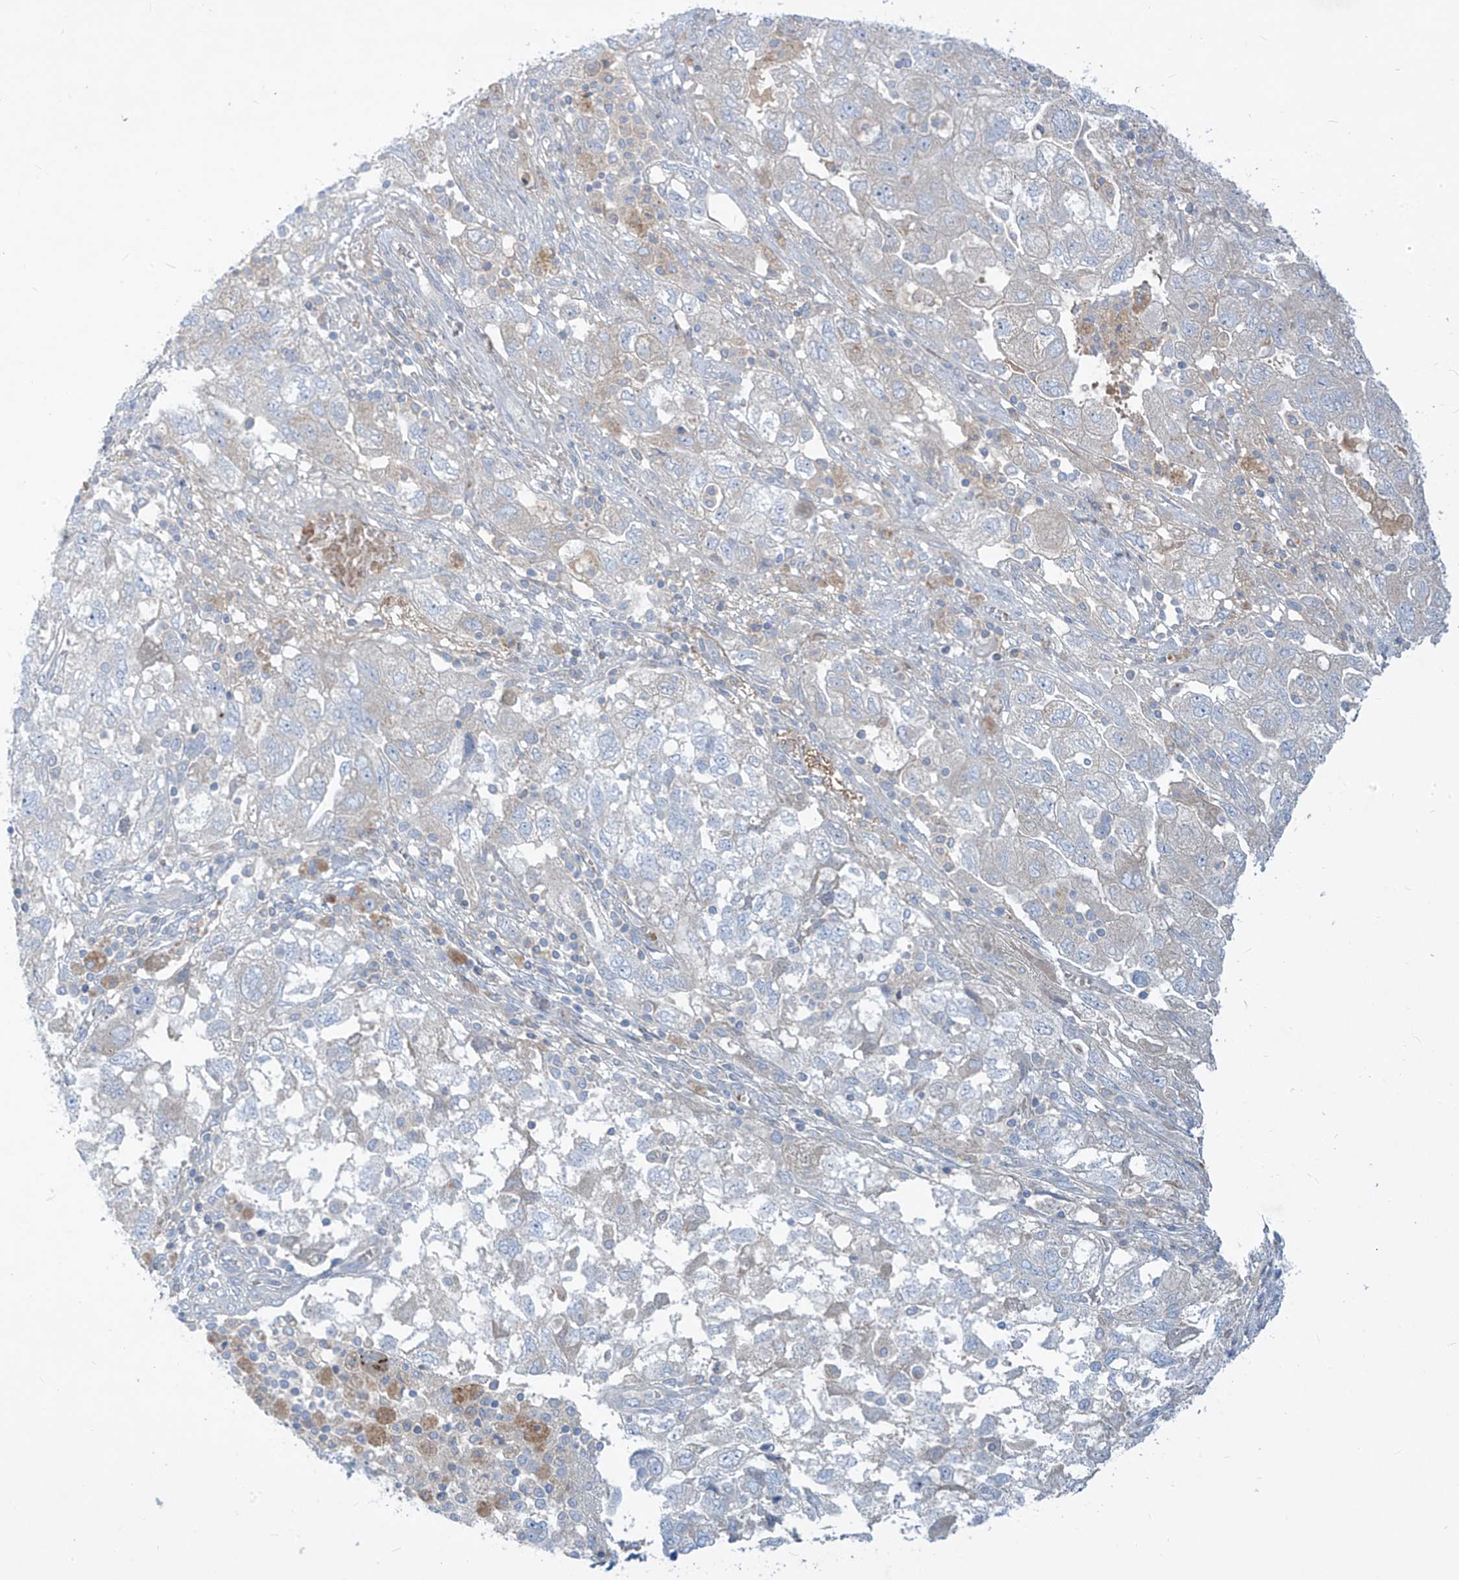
{"staining": {"intensity": "negative", "quantity": "none", "location": "none"}, "tissue": "ovarian cancer", "cell_type": "Tumor cells", "image_type": "cancer", "snomed": [{"axis": "morphology", "description": "Carcinoma, NOS"}, {"axis": "morphology", "description": "Cystadenocarcinoma, serous, NOS"}, {"axis": "topography", "description": "Ovary"}], "caption": "Tumor cells show no significant protein staining in carcinoma (ovarian).", "gene": "DGKQ", "patient": {"sex": "female", "age": 69}}